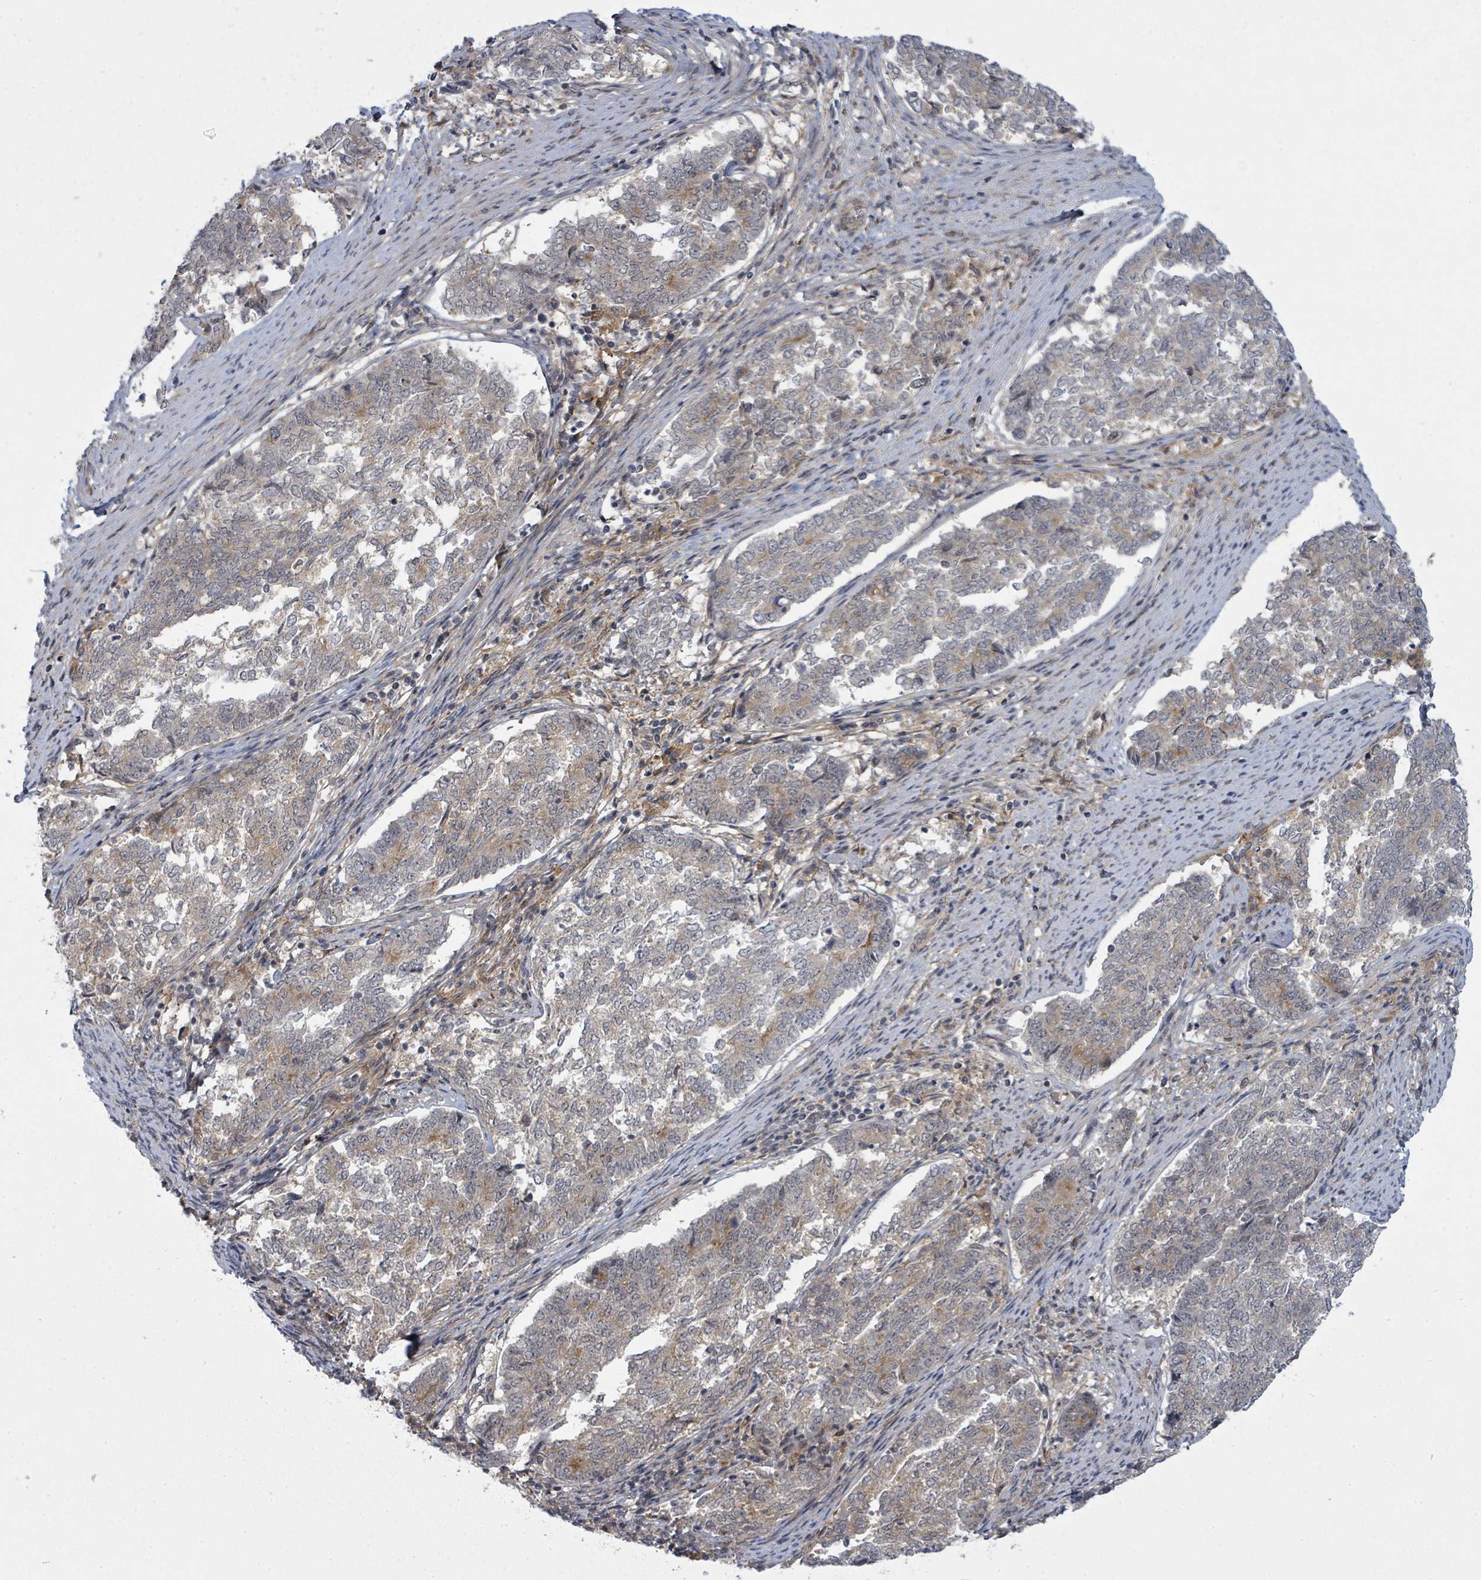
{"staining": {"intensity": "negative", "quantity": "none", "location": "none"}, "tissue": "endometrial cancer", "cell_type": "Tumor cells", "image_type": "cancer", "snomed": [{"axis": "morphology", "description": "Adenocarcinoma, NOS"}, {"axis": "topography", "description": "Endometrium"}], "caption": "This is an immunohistochemistry (IHC) histopathology image of adenocarcinoma (endometrial). There is no staining in tumor cells.", "gene": "PSMG2", "patient": {"sex": "female", "age": 80}}